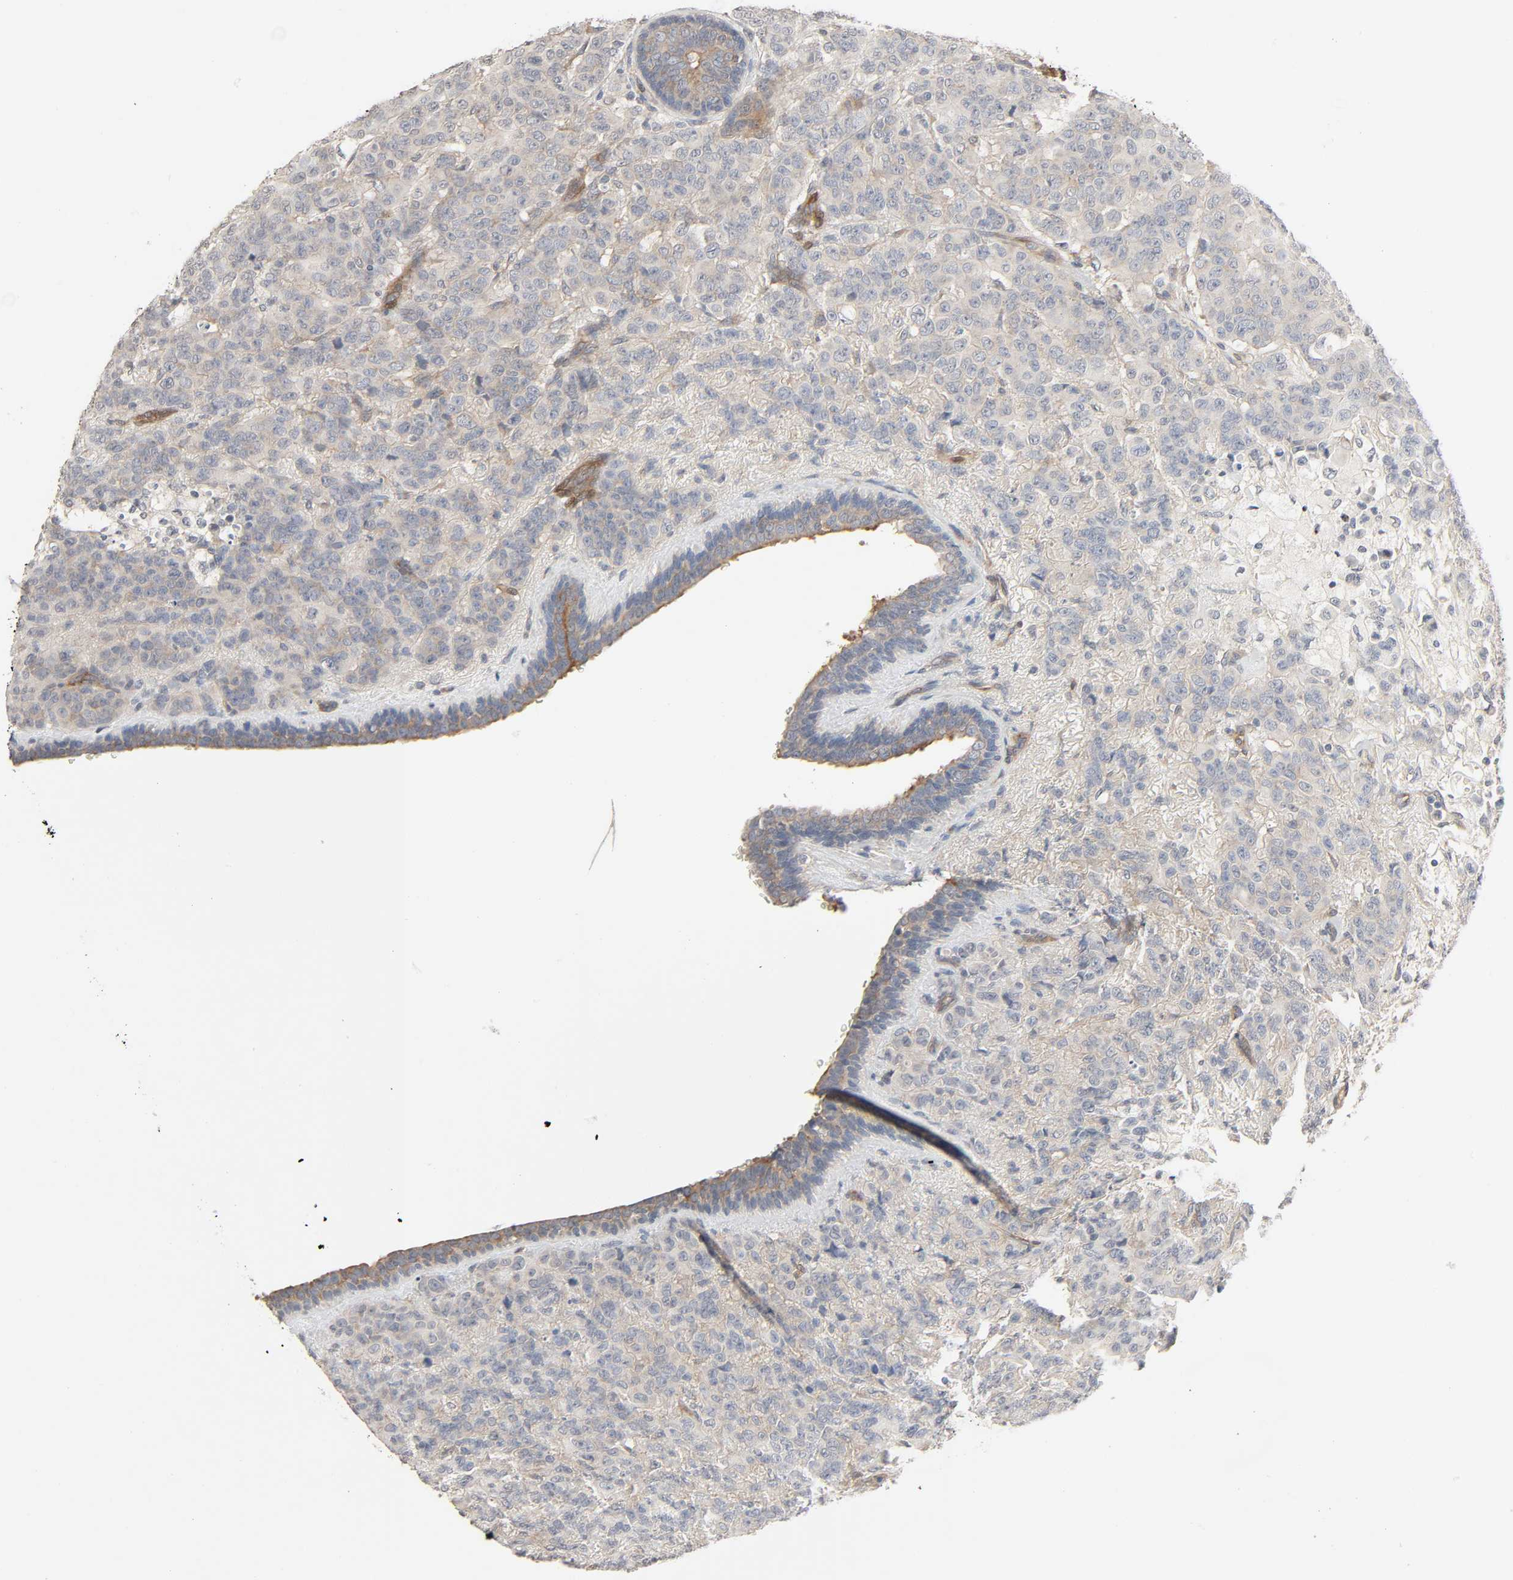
{"staining": {"intensity": "weak", "quantity": ">75%", "location": "cytoplasmic/membranous"}, "tissue": "breast cancer", "cell_type": "Tumor cells", "image_type": "cancer", "snomed": [{"axis": "morphology", "description": "Duct carcinoma"}, {"axis": "topography", "description": "Breast"}], "caption": "Immunohistochemical staining of breast invasive ductal carcinoma exhibits low levels of weak cytoplasmic/membranous expression in about >75% of tumor cells.", "gene": "PTK2", "patient": {"sex": "female", "age": 40}}